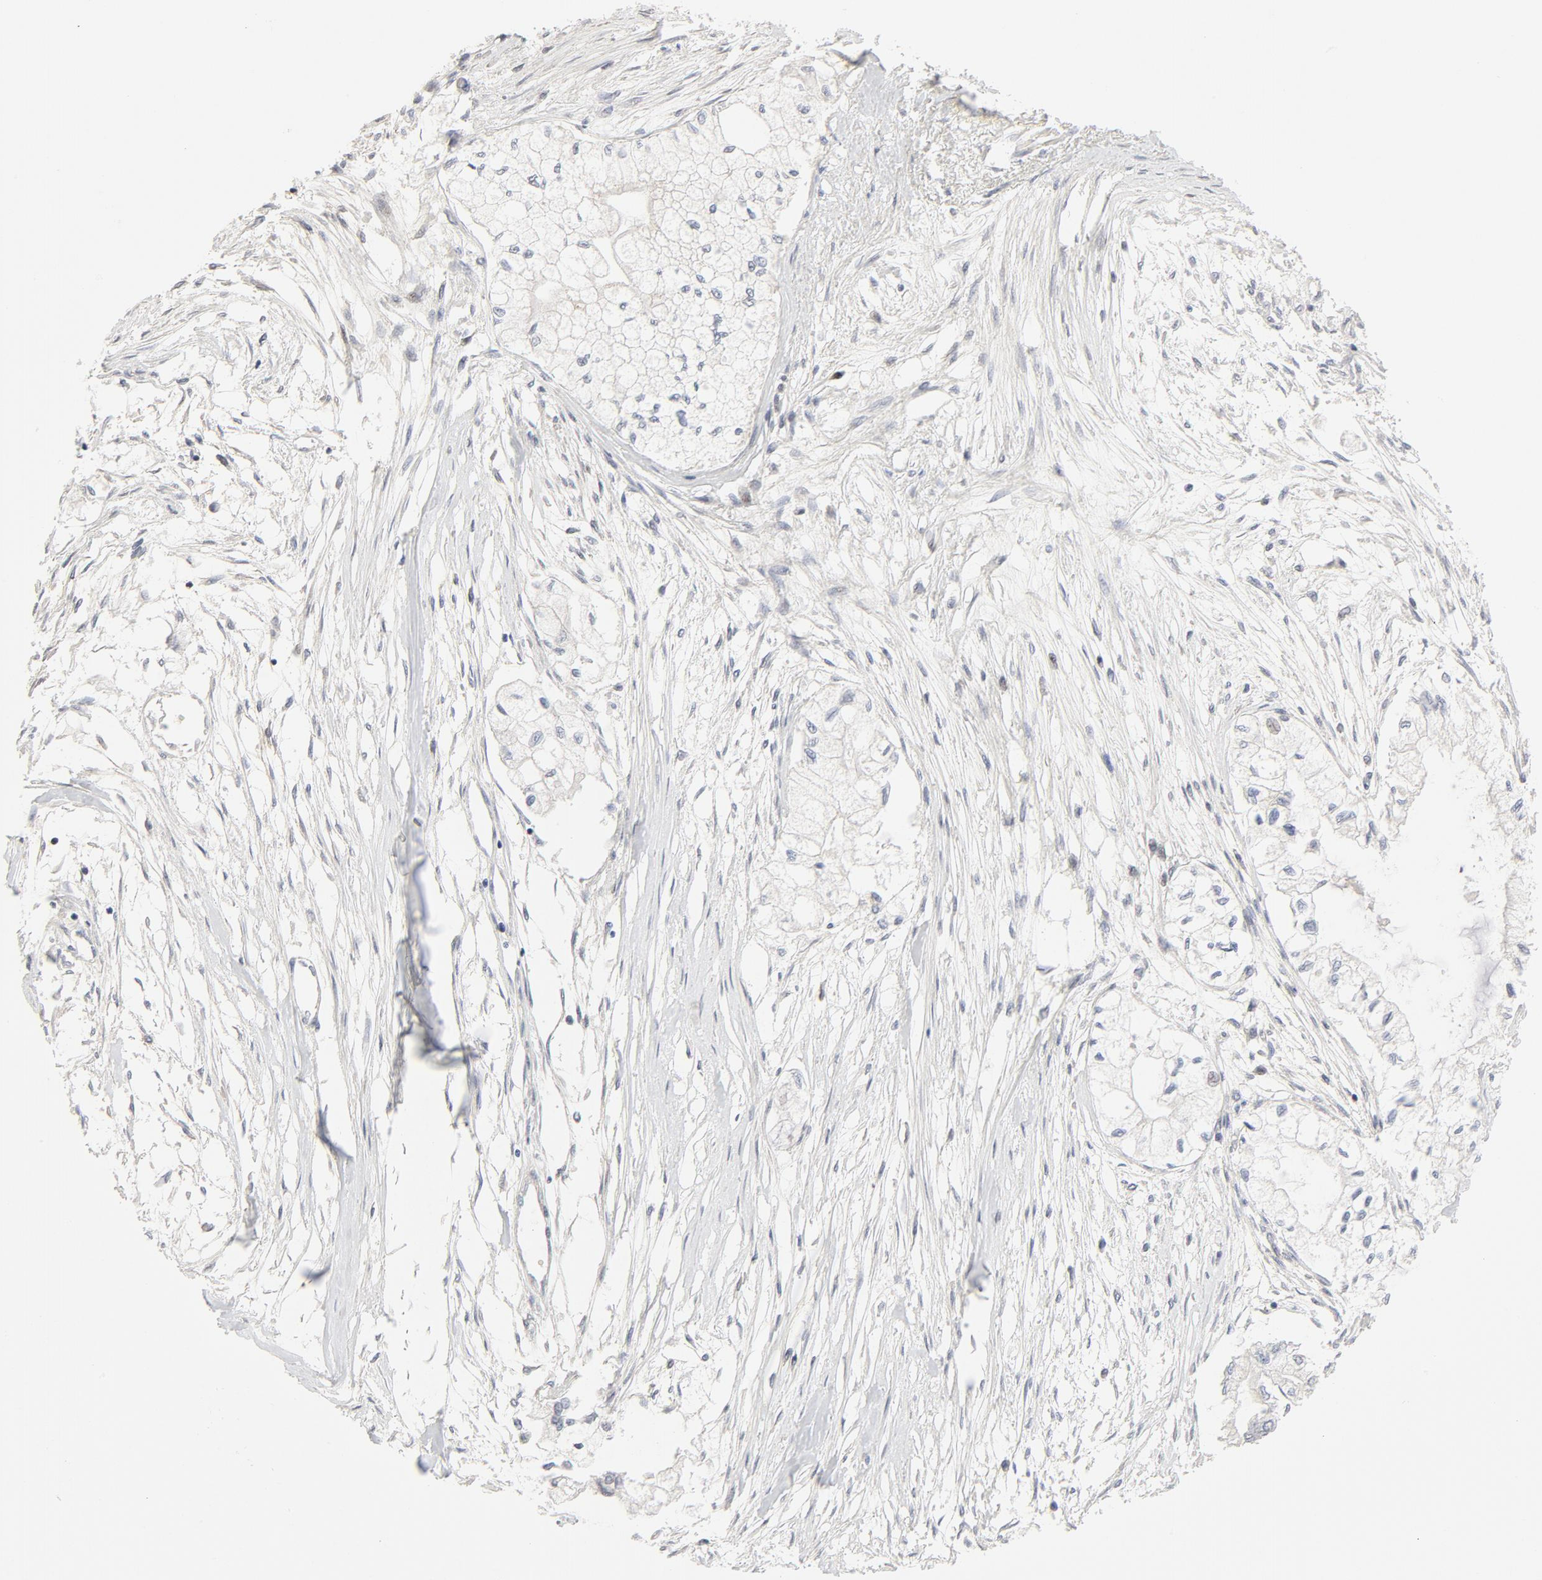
{"staining": {"intensity": "negative", "quantity": "none", "location": "none"}, "tissue": "pancreatic cancer", "cell_type": "Tumor cells", "image_type": "cancer", "snomed": [{"axis": "morphology", "description": "Adenocarcinoma, NOS"}, {"axis": "topography", "description": "Pancreas"}], "caption": "This is an immunohistochemistry image of human pancreatic cancer (adenocarcinoma). There is no positivity in tumor cells.", "gene": "GTF2I", "patient": {"sex": "male", "age": 79}}